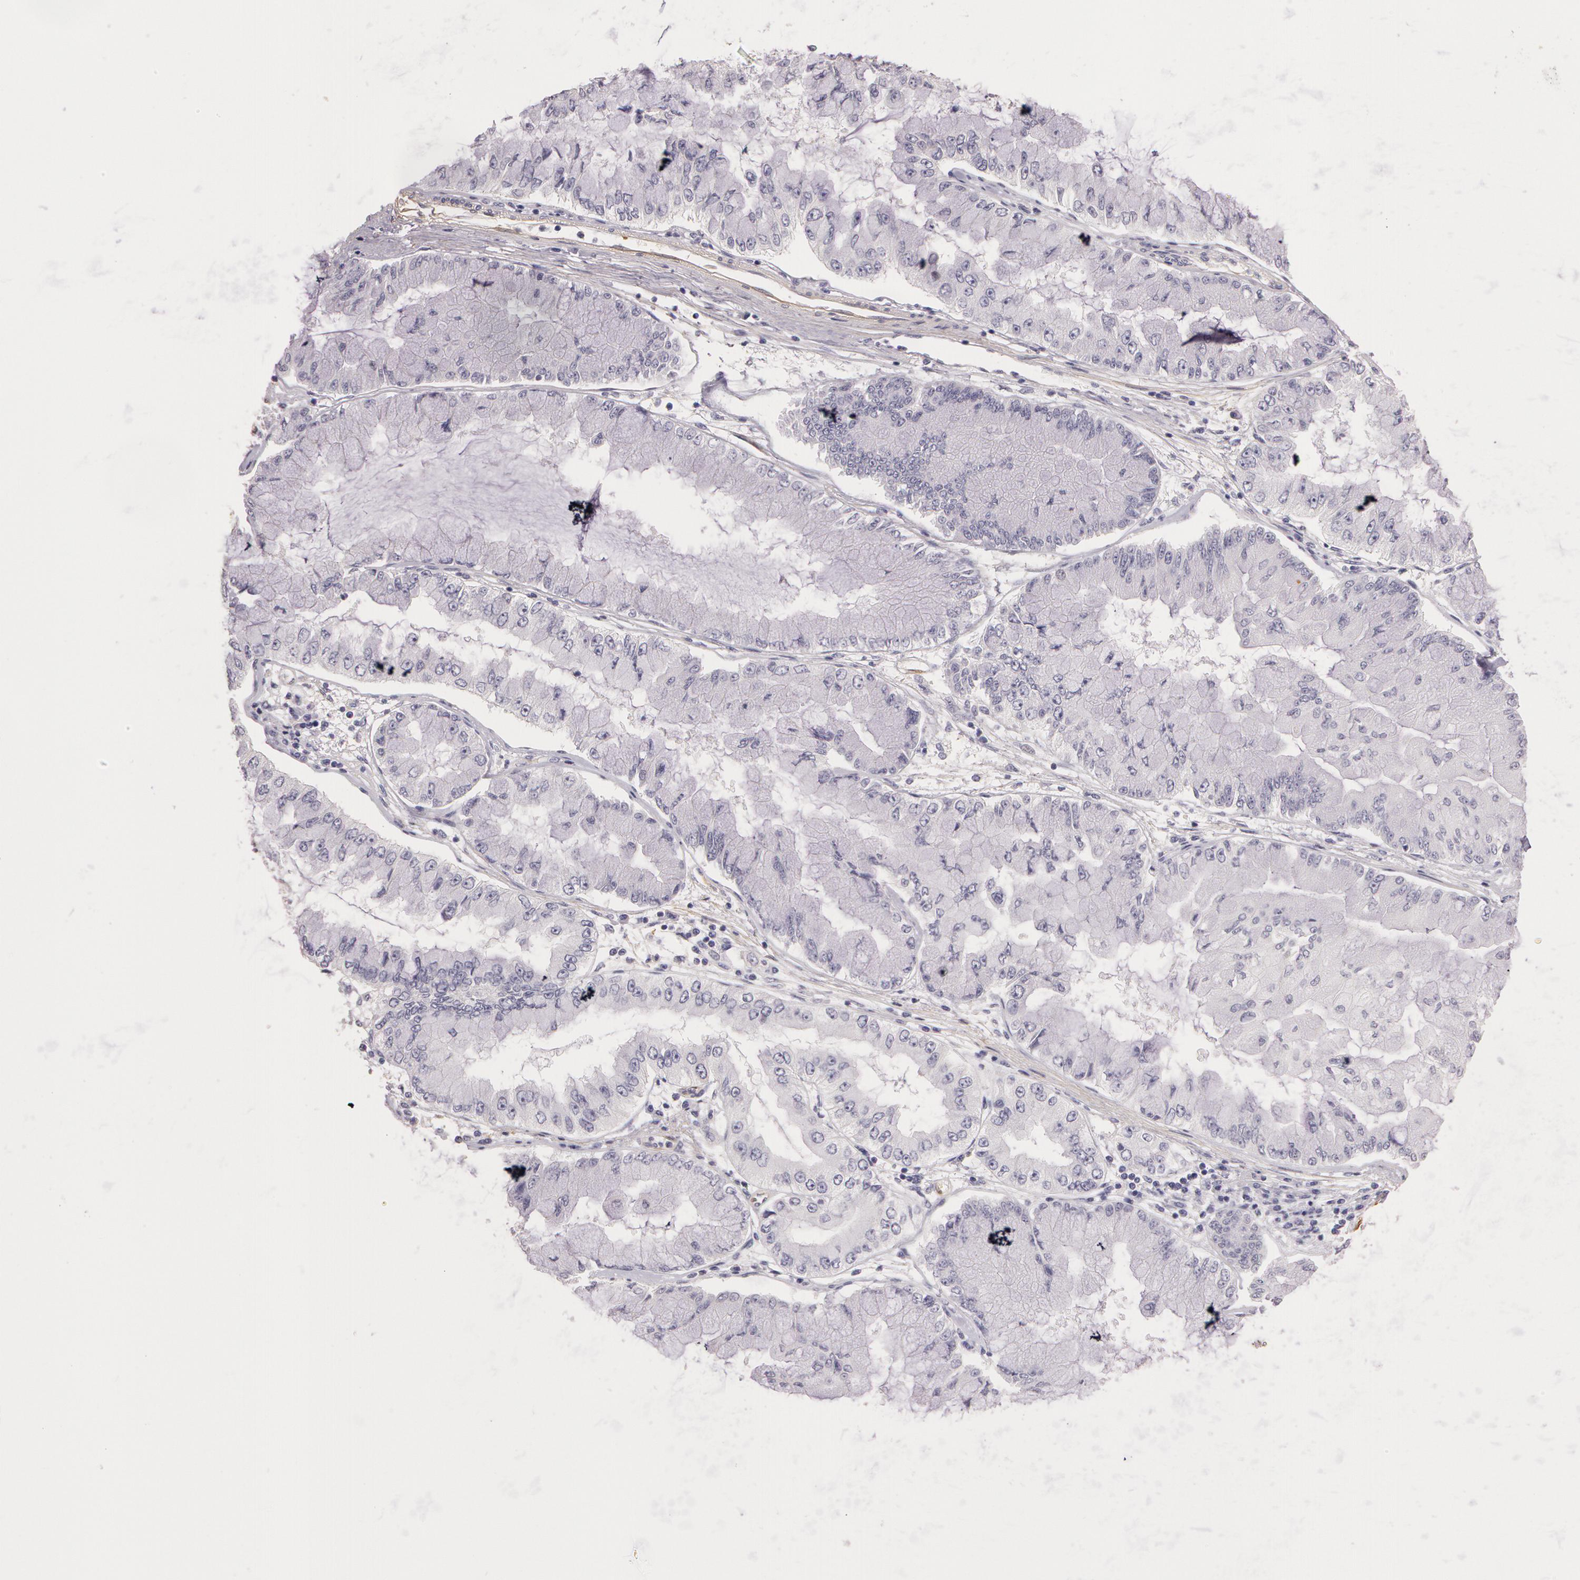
{"staining": {"intensity": "negative", "quantity": "none", "location": "none"}, "tissue": "liver cancer", "cell_type": "Tumor cells", "image_type": "cancer", "snomed": [{"axis": "morphology", "description": "Cholangiocarcinoma"}, {"axis": "topography", "description": "Liver"}], "caption": "An immunohistochemistry (IHC) micrograph of cholangiocarcinoma (liver) is shown. There is no staining in tumor cells of cholangiocarcinoma (liver).", "gene": "G2E3", "patient": {"sex": "female", "age": 79}}